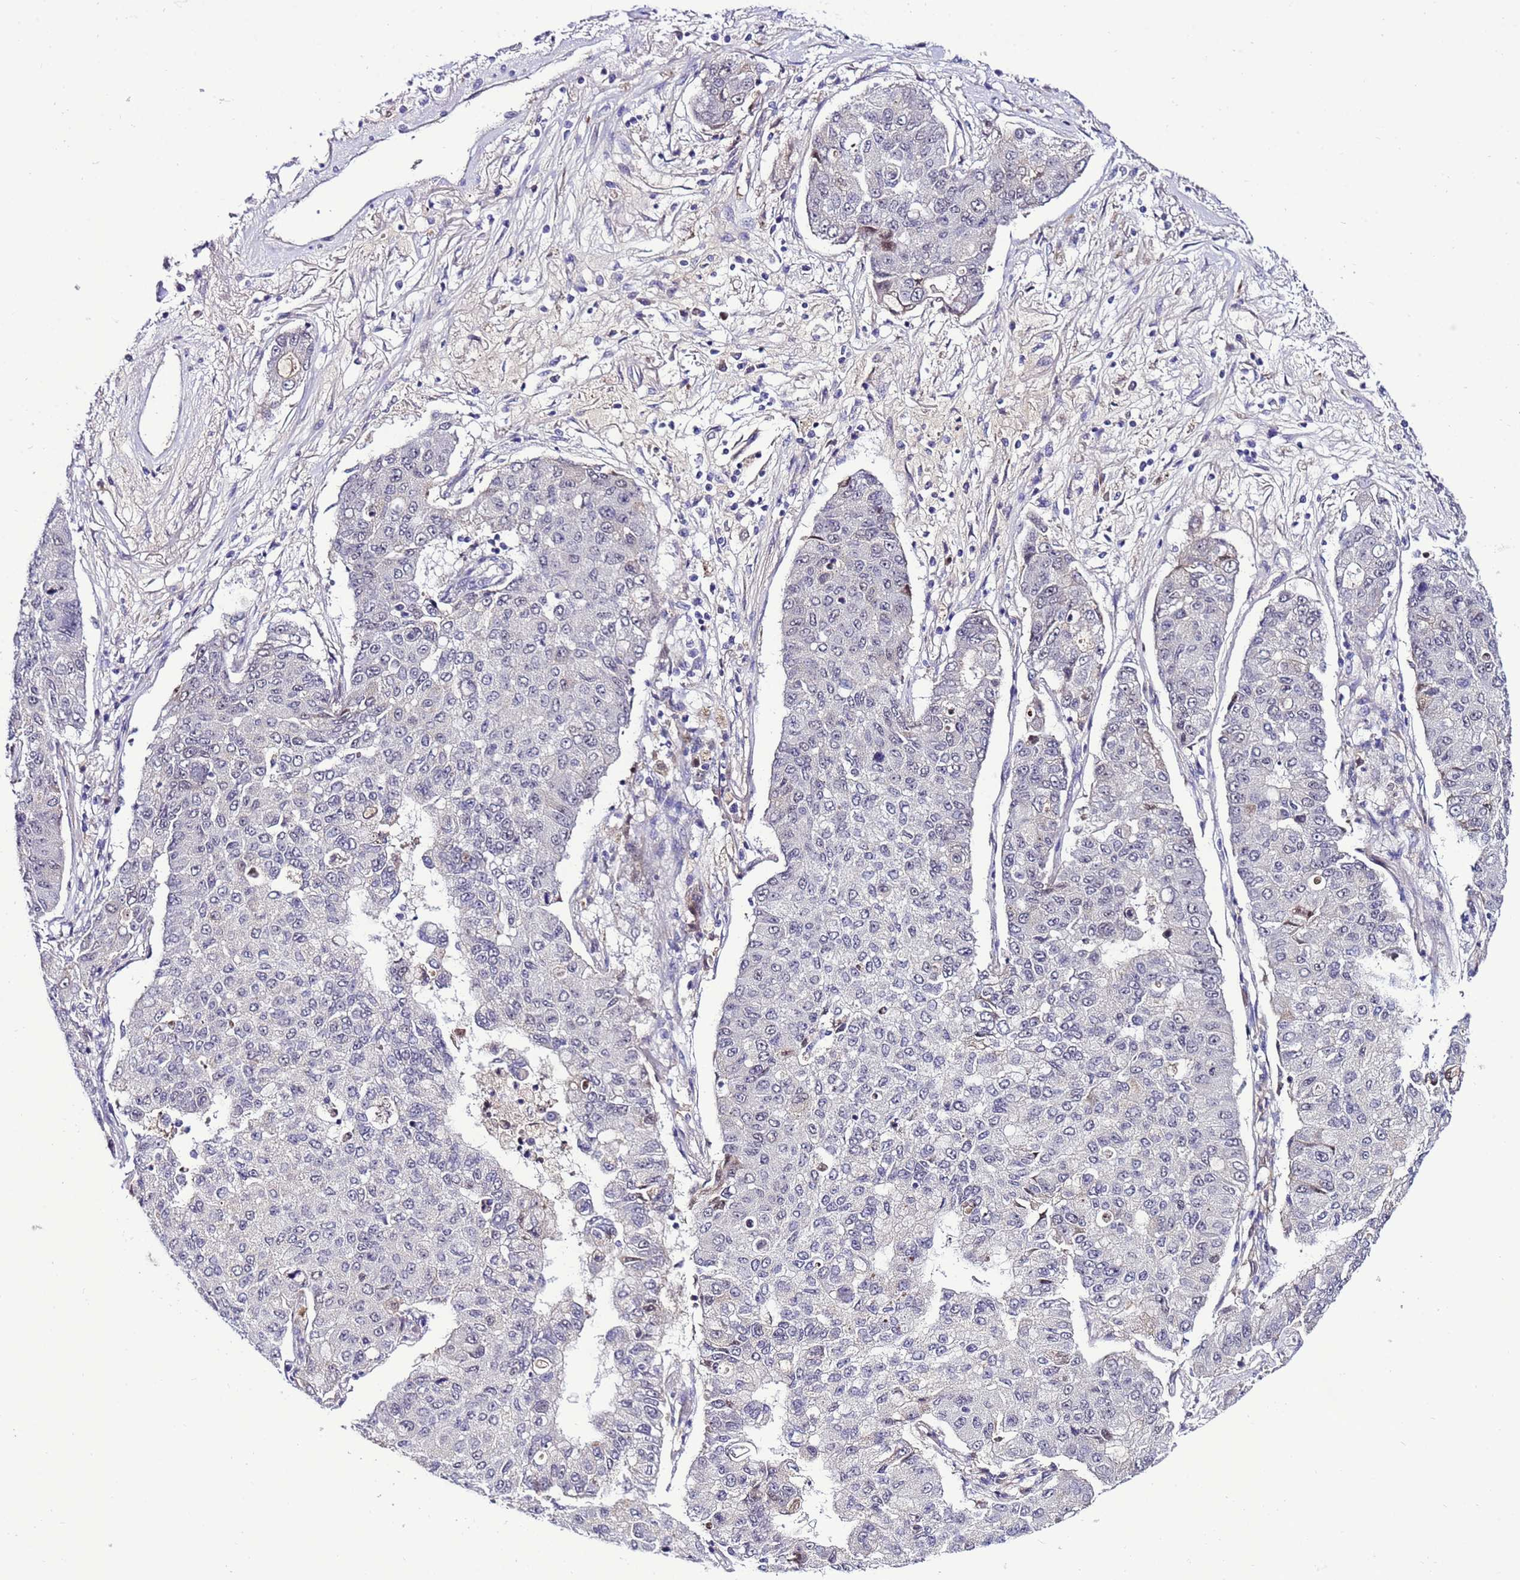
{"staining": {"intensity": "negative", "quantity": "none", "location": "none"}, "tissue": "lung cancer", "cell_type": "Tumor cells", "image_type": "cancer", "snomed": [{"axis": "morphology", "description": "Squamous cell carcinoma, NOS"}, {"axis": "topography", "description": "Lung"}], "caption": "Histopathology image shows no significant protein positivity in tumor cells of lung cancer (squamous cell carcinoma).", "gene": "C19orf47", "patient": {"sex": "male", "age": 74}}